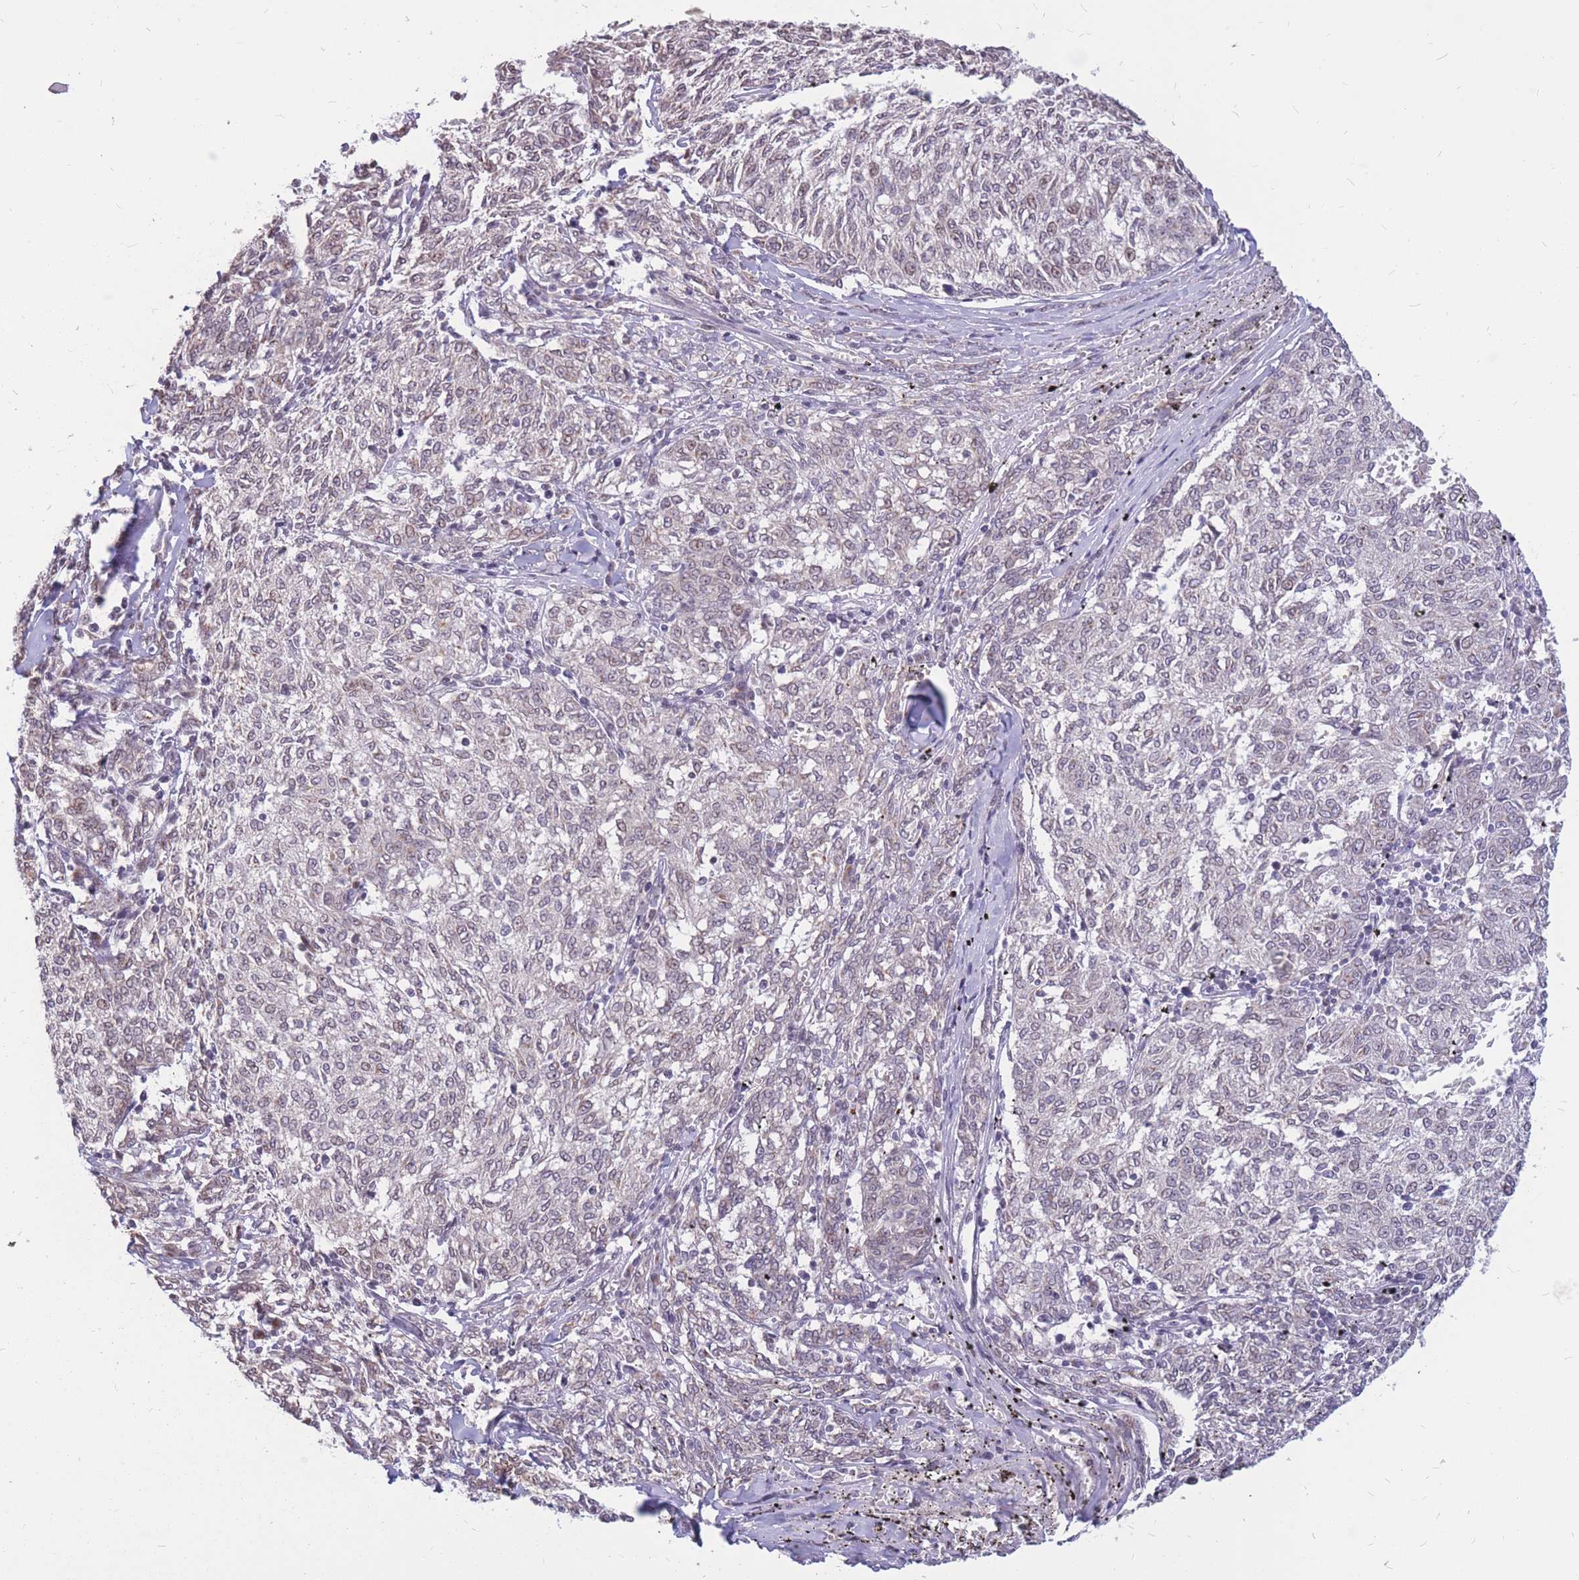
{"staining": {"intensity": "weak", "quantity": "<25%", "location": "nuclear"}, "tissue": "melanoma", "cell_type": "Tumor cells", "image_type": "cancer", "snomed": [{"axis": "morphology", "description": "Malignant melanoma, NOS"}, {"axis": "topography", "description": "Skin"}], "caption": "A high-resolution histopathology image shows immunohistochemistry staining of malignant melanoma, which exhibits no significant staining in tumor cells.", "gene": "ADD2", "patient": {"sex": "female", "age": 72}}